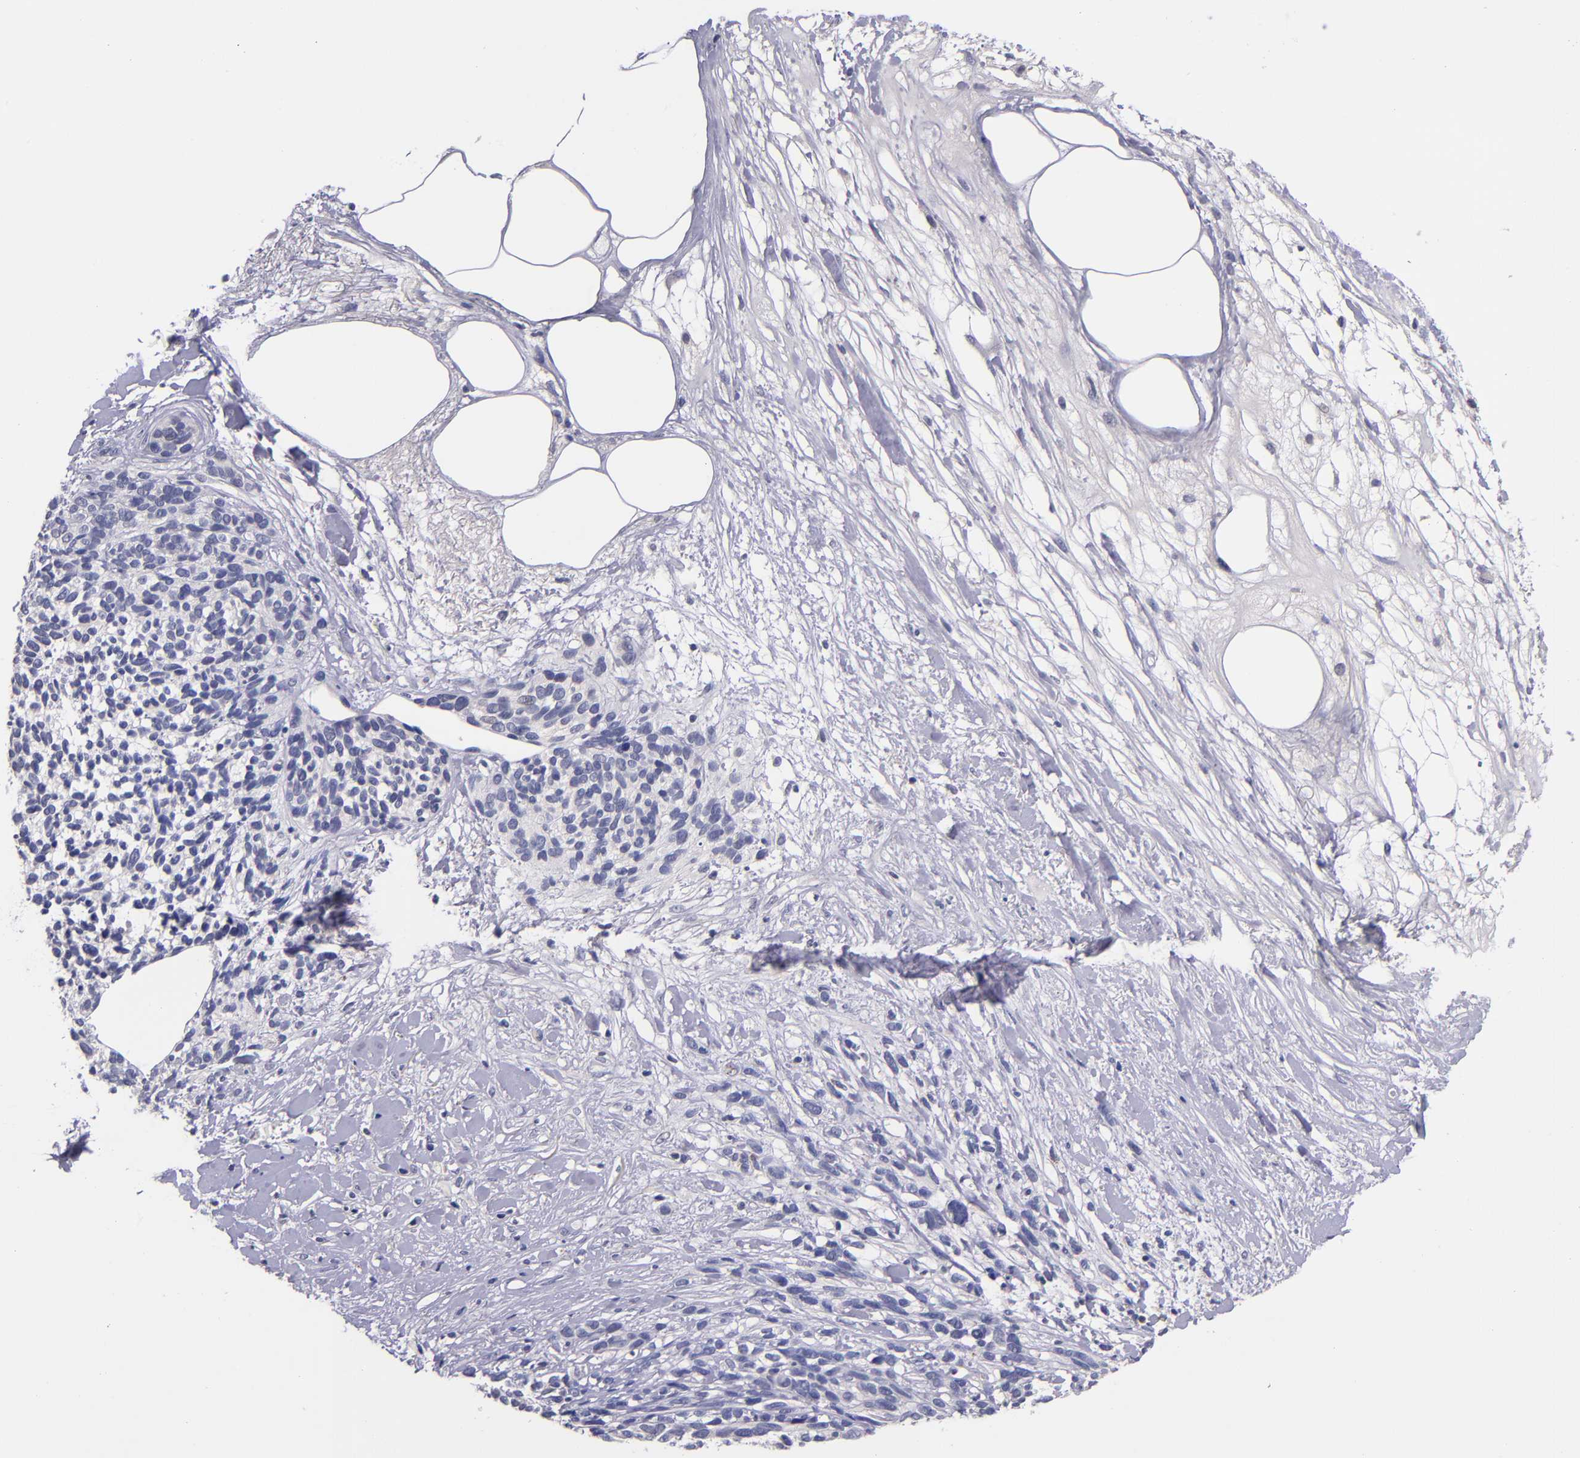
{"staining": {"intensity": "negative", "quantity": "none", "location": "none"}, "tissue": "melanoma", "cell_type": "Tumor cells", "image_type": "cancer", "snomed": [{"axis": "morphology", "description": "Malignant melanoma, NOS"}, {"axis": "topography", "description": "Skin"}], "caption": "Malignant melanoma was stained to show a protein in brown. There is no significant staining in tumor cells. The staining is performed using DAB (3,3'-diaminobenzidine) brown chromogen with nuclei counter-stained in using hematoxylin.", "gene": "RBP4", "patient": {"sex": "female", "age": 85}}